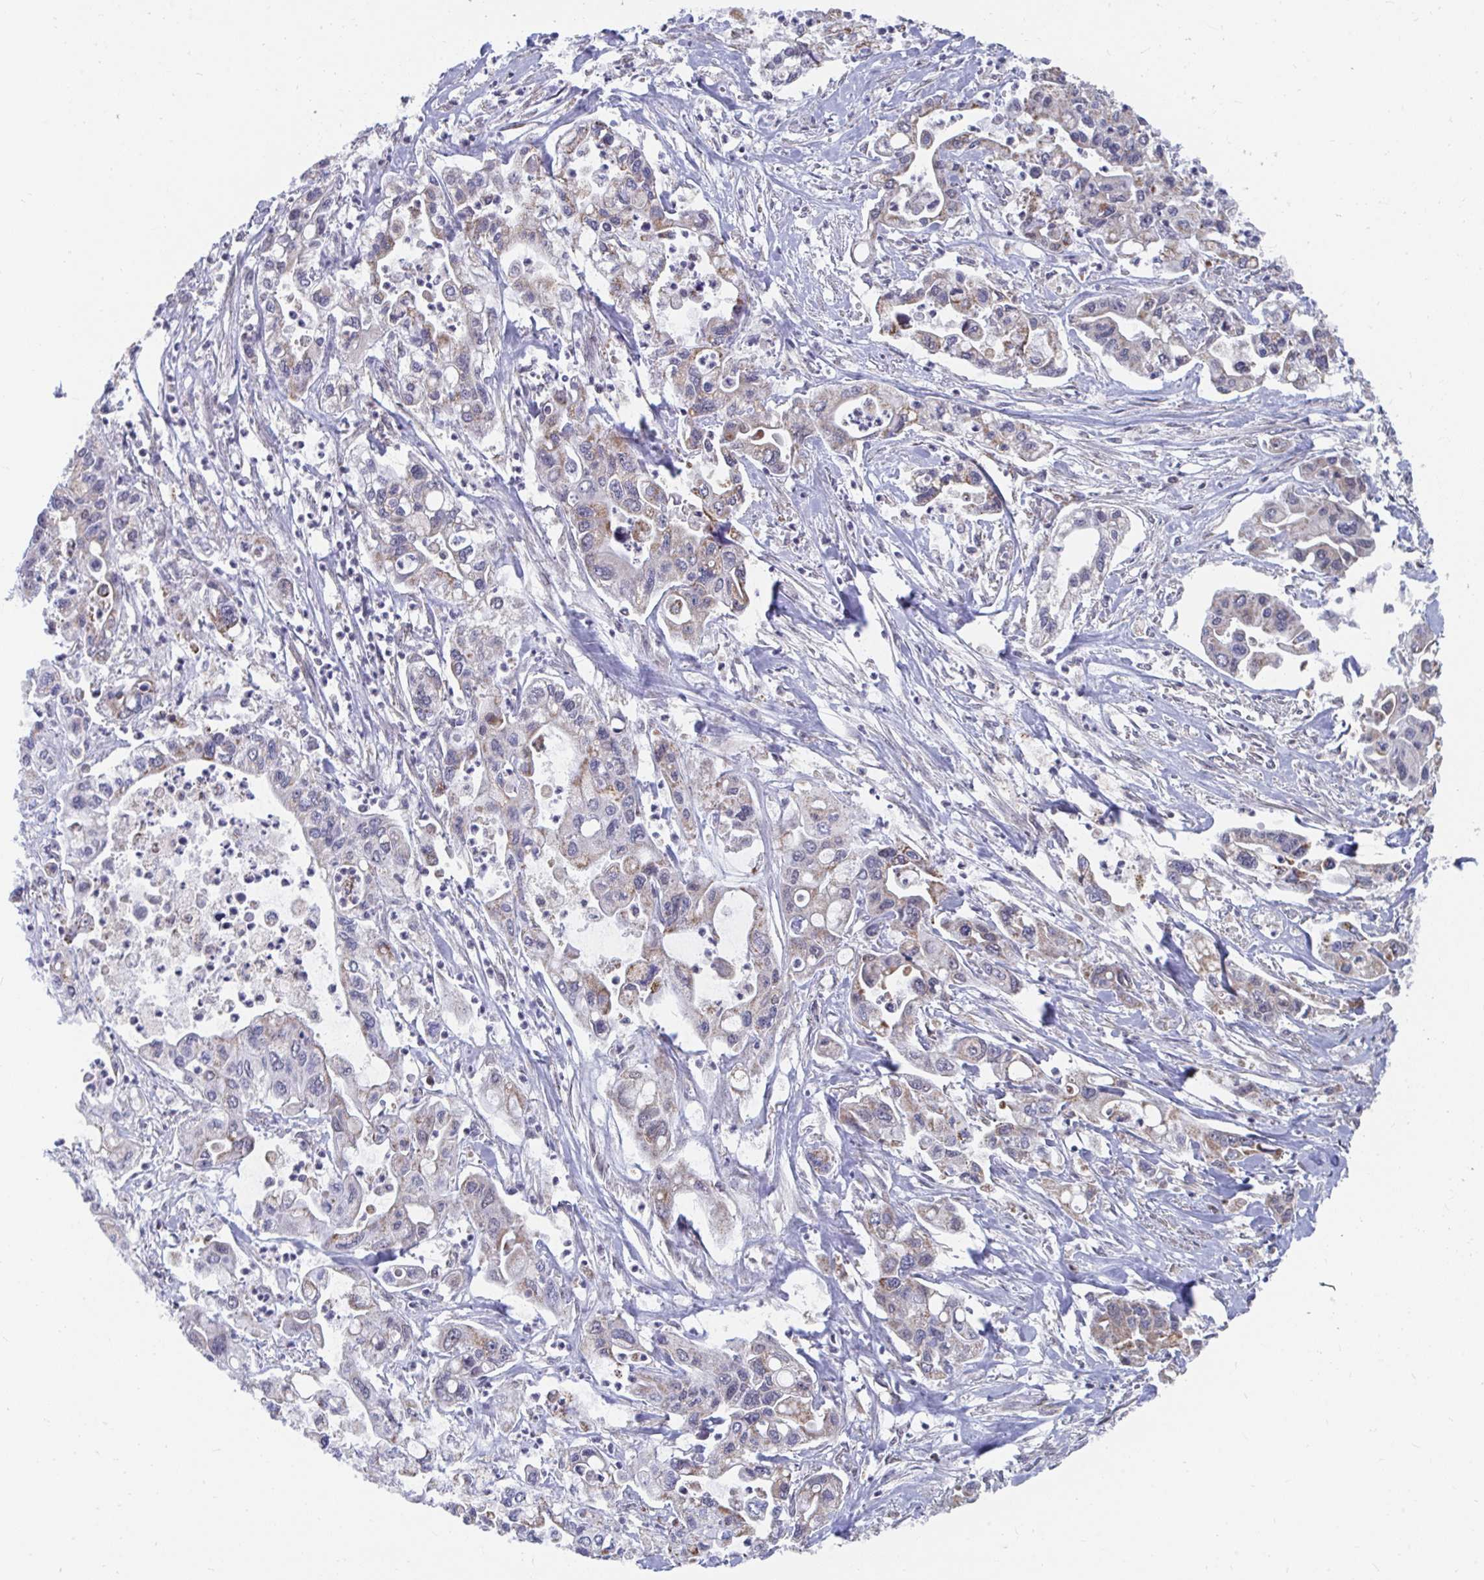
{"staining": {"intensity": "weak", "quantity": "<25%", "location": "cytoplasmic/membranous"}, "tissue": "pancreatic cancer", "cell_type": "Tumor cells", "image_type": "cancer", "snomed": [{"axis": "morphology", "description": "Adenocarcinoma, NOS"}, {"axis": "topography", "description": "Pancreas"}], "caption": "Tumor cells are negative for protein expression in human pancreatic cancer (adenocarcinoma).", "gene": "ELAVL1", "patient": {"sex": "male", "age": 62}}